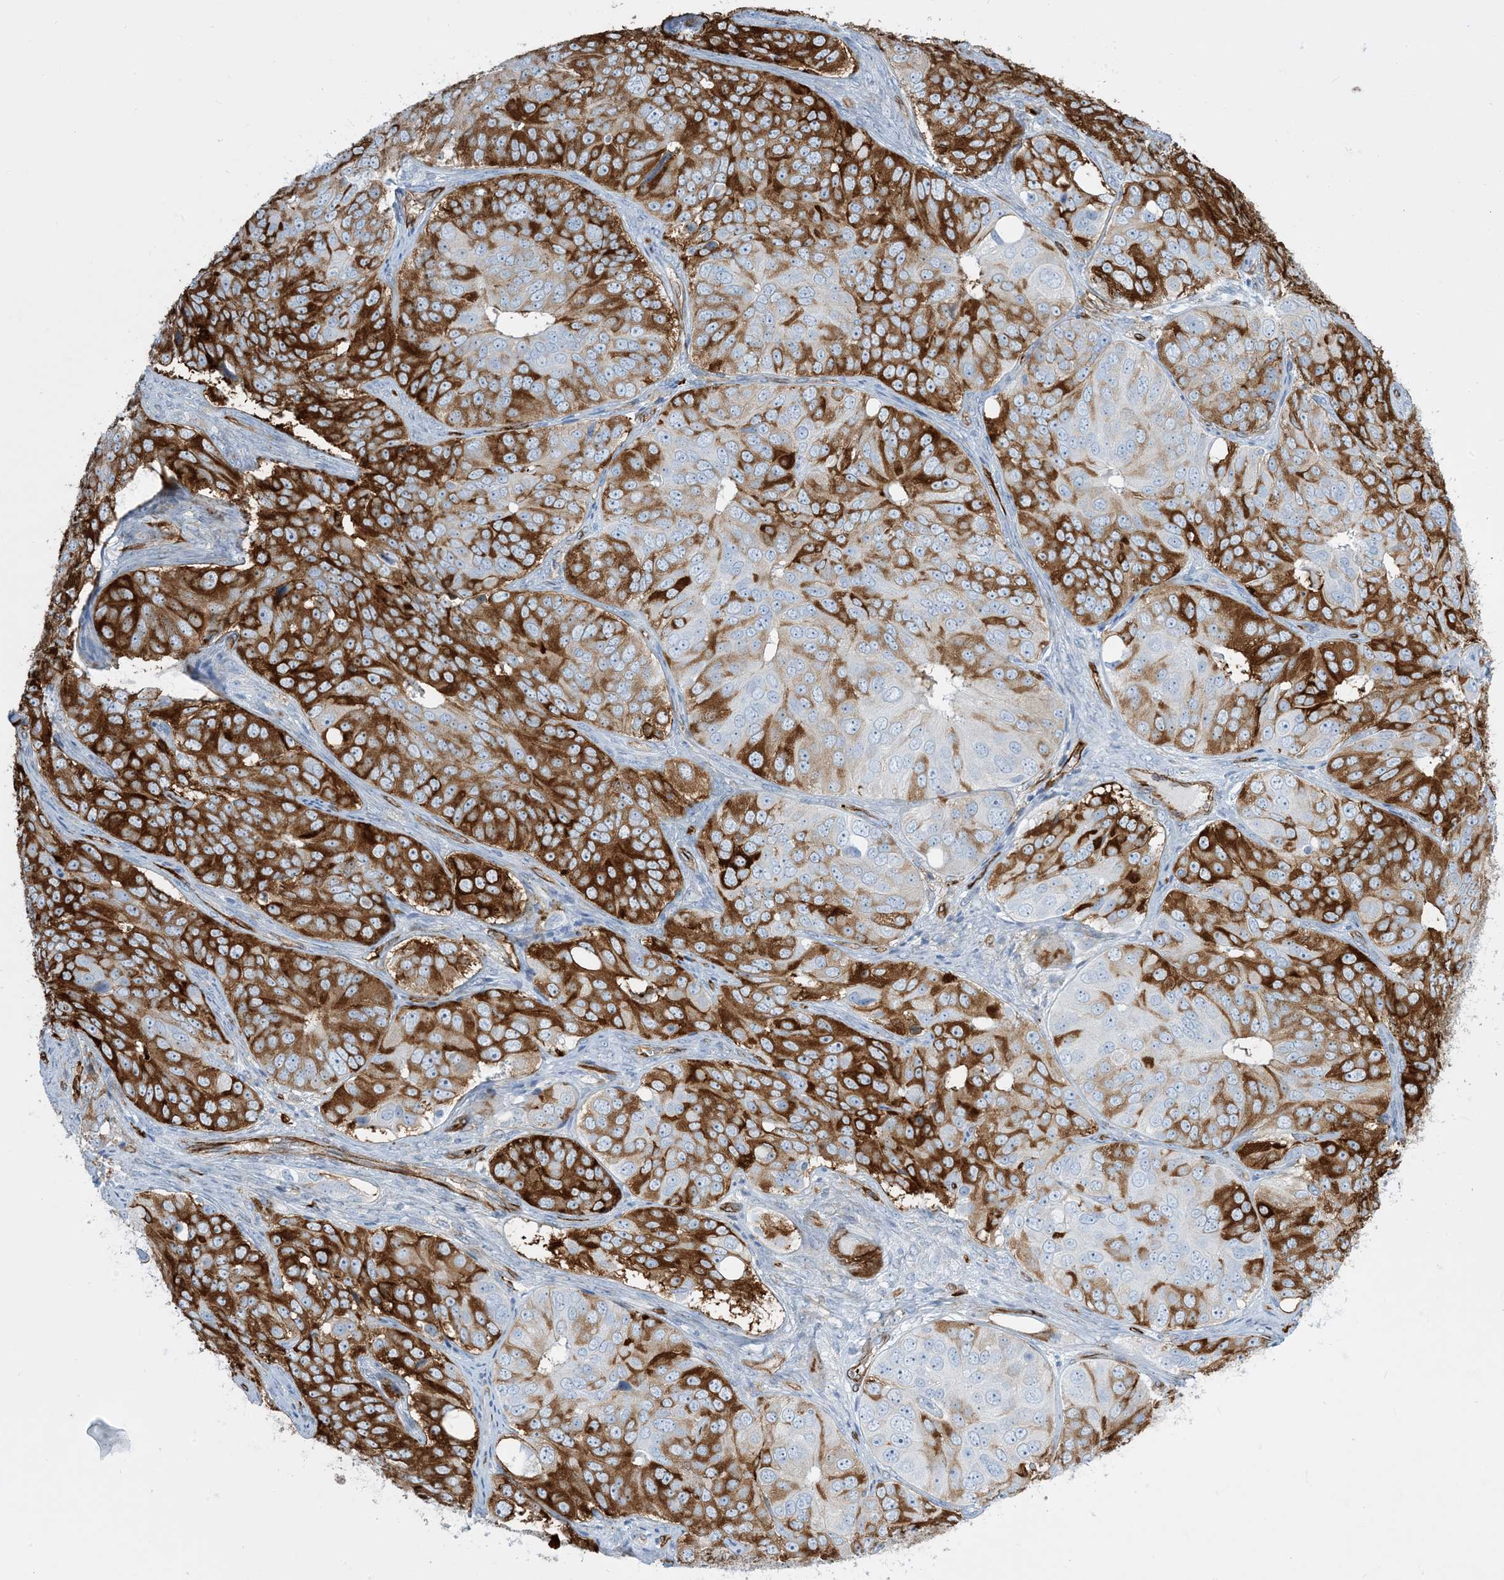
{"staining": {"intensity": "strong", "quantity": "25%-75%", "location": "cytoplasmic/membranous"}, "tissue": "ovarian cancer", "cell_type": "Tumor cells", "image_type": "cancer", "snomed": [{"axis": "morphology", "description": "Carcinoma, endometroid"}, {"axis": "topography", "description": "Ovary"}], "caption": "Protein positivity by IHC demonstrates strong cytoplasmic/membranous staining in approximately 25%-75% of tumor cells in endometroid carcinoma (ovarian).", "gene": "EPS8L3", "patient": {"sex": "female", "age": 51}}